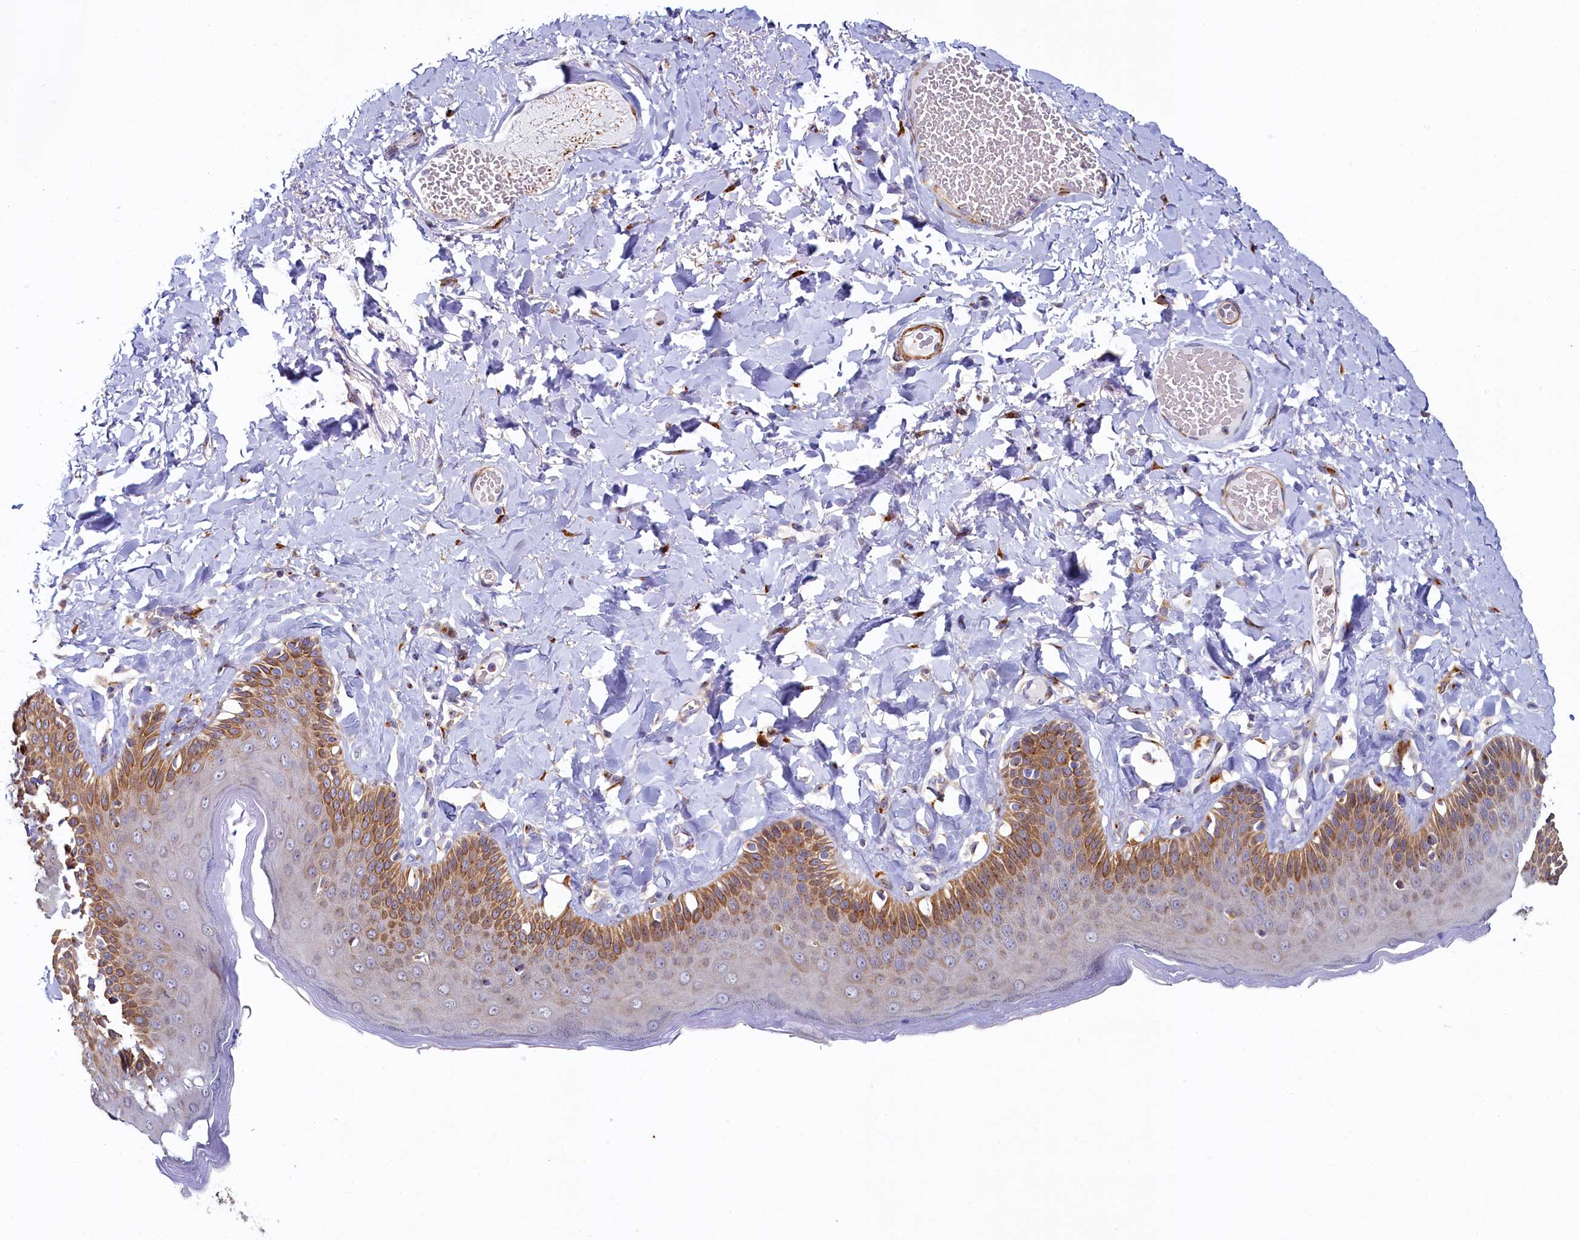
{"staining": {"intensity": "moderate", "quantity": "25%-75%", "location": "cytoplasmic/membranous"}, "tissue": "skin", "cell_type": "Epidermal cells", "image_type": "normal", "snomed": [{"axis": "morphology", "description": "Normal tissue, NOS"}, {"axis": "topography", "description": "Anal"}], "caption": "A medium amount of moderate cytoplasmic/membranous staining is appreciated in approximately 25%-75% of epidermal cells in unremarkable skin. The staining was performed using DAB (3,3'-diaminobenzidine), with brown indicating positive protein expression. Nuclei are stained blue with hematoxylin.", "gene": "BET1L", "patient": {"sex": "male", "age": 69}}